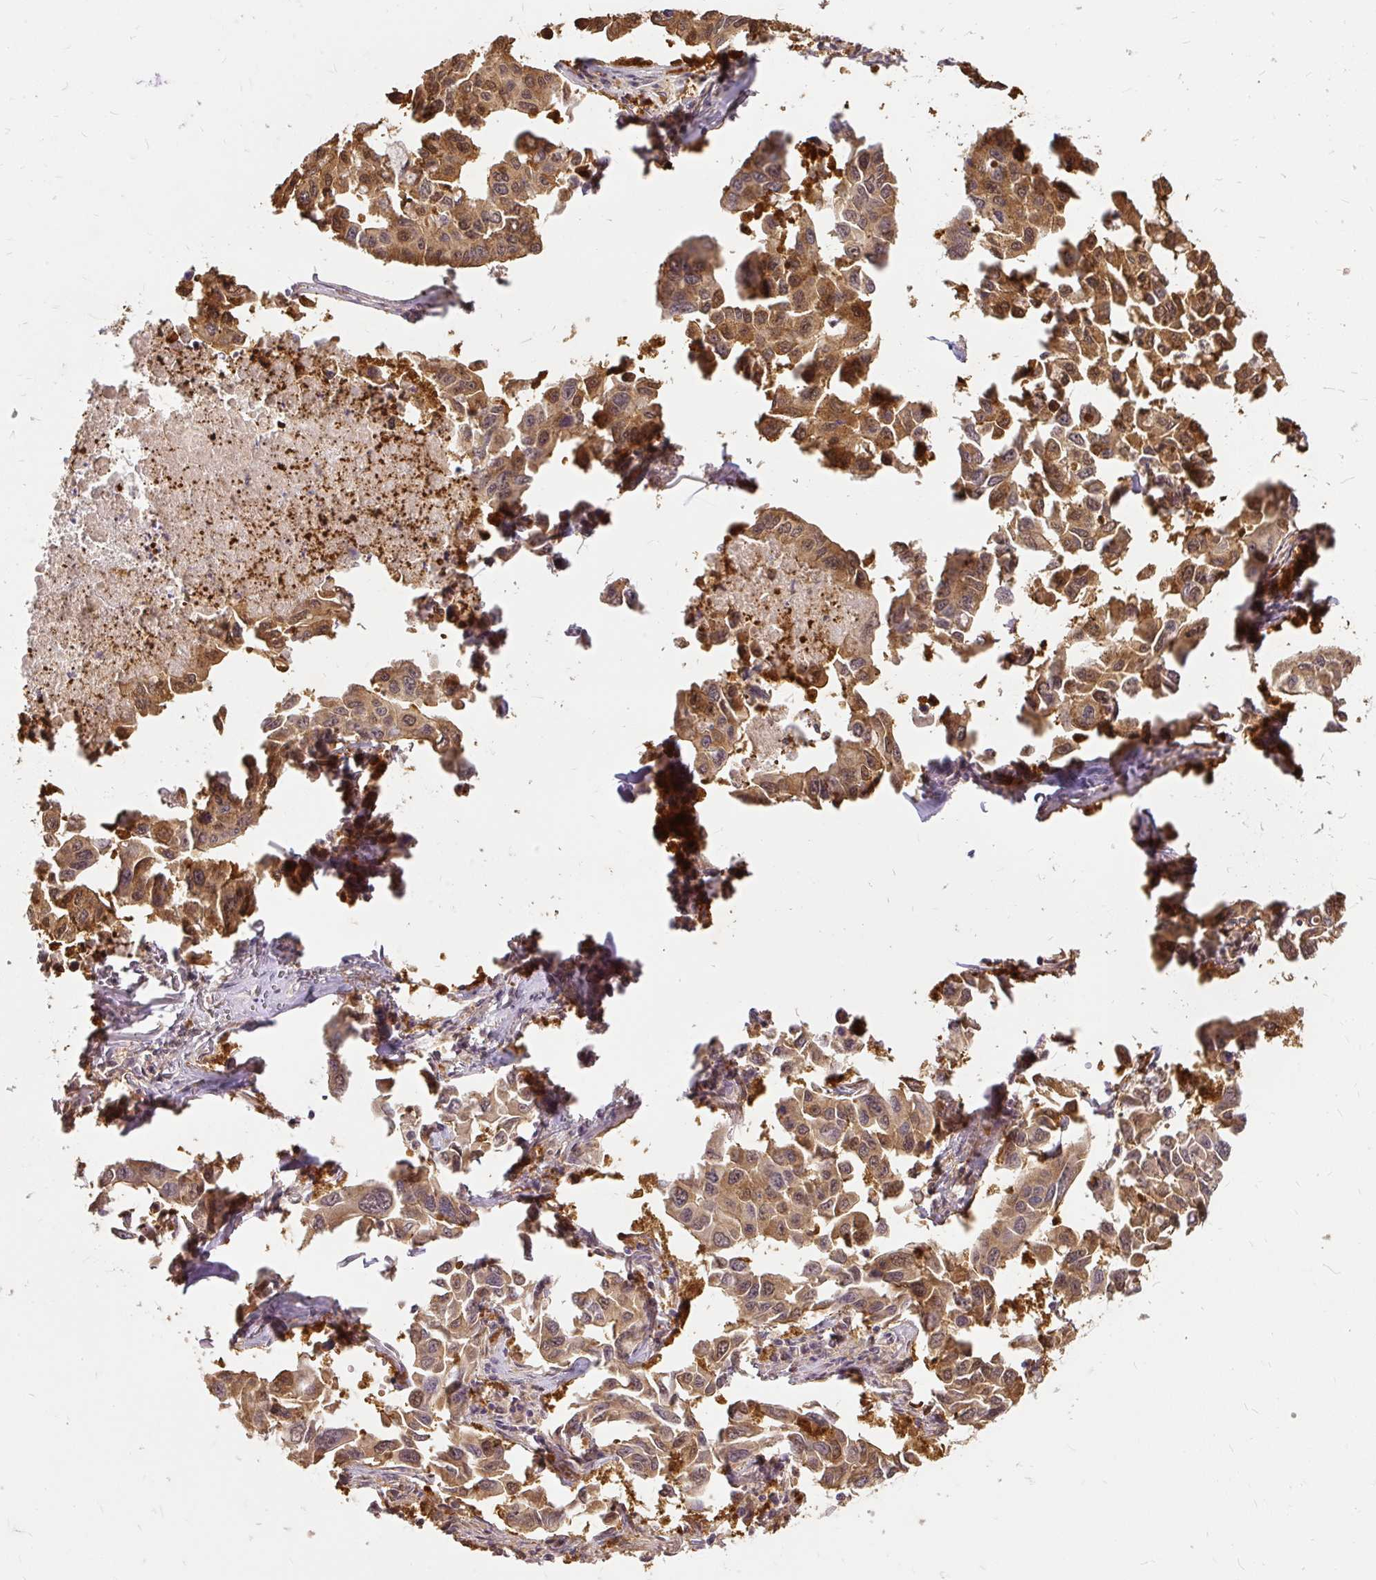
{"staining": {"intensity": "moderate", "quantity": ">75%", "location": "cytoplasmic/membranous,nuclear"}, "tissue": "lung cancer", "cell_type": "Tumor cells", "image_type": "cancer", "snomed": [{"axis": "morphology", "description": "Adenocarcinoma, NOS"}, {"axis": "topography", "description": "Lung"}], "caption": "Immunohistochemistry staining of adenocarcinoma (lung), which shows medium levels of moderate cytoplasmic/membranous and nuclear expression in about >75% of tumor cells indicating moderate cytoplasmic/membranous and nuclear protein staining. The staining was performed using DAB (3,3'-diaminobenzidine) (brown) for protein detection and nuclei were counterstained in hematoxylin (blue).", "gene": "AP5S1", "patient": {"sex": "male", "age": 64}}